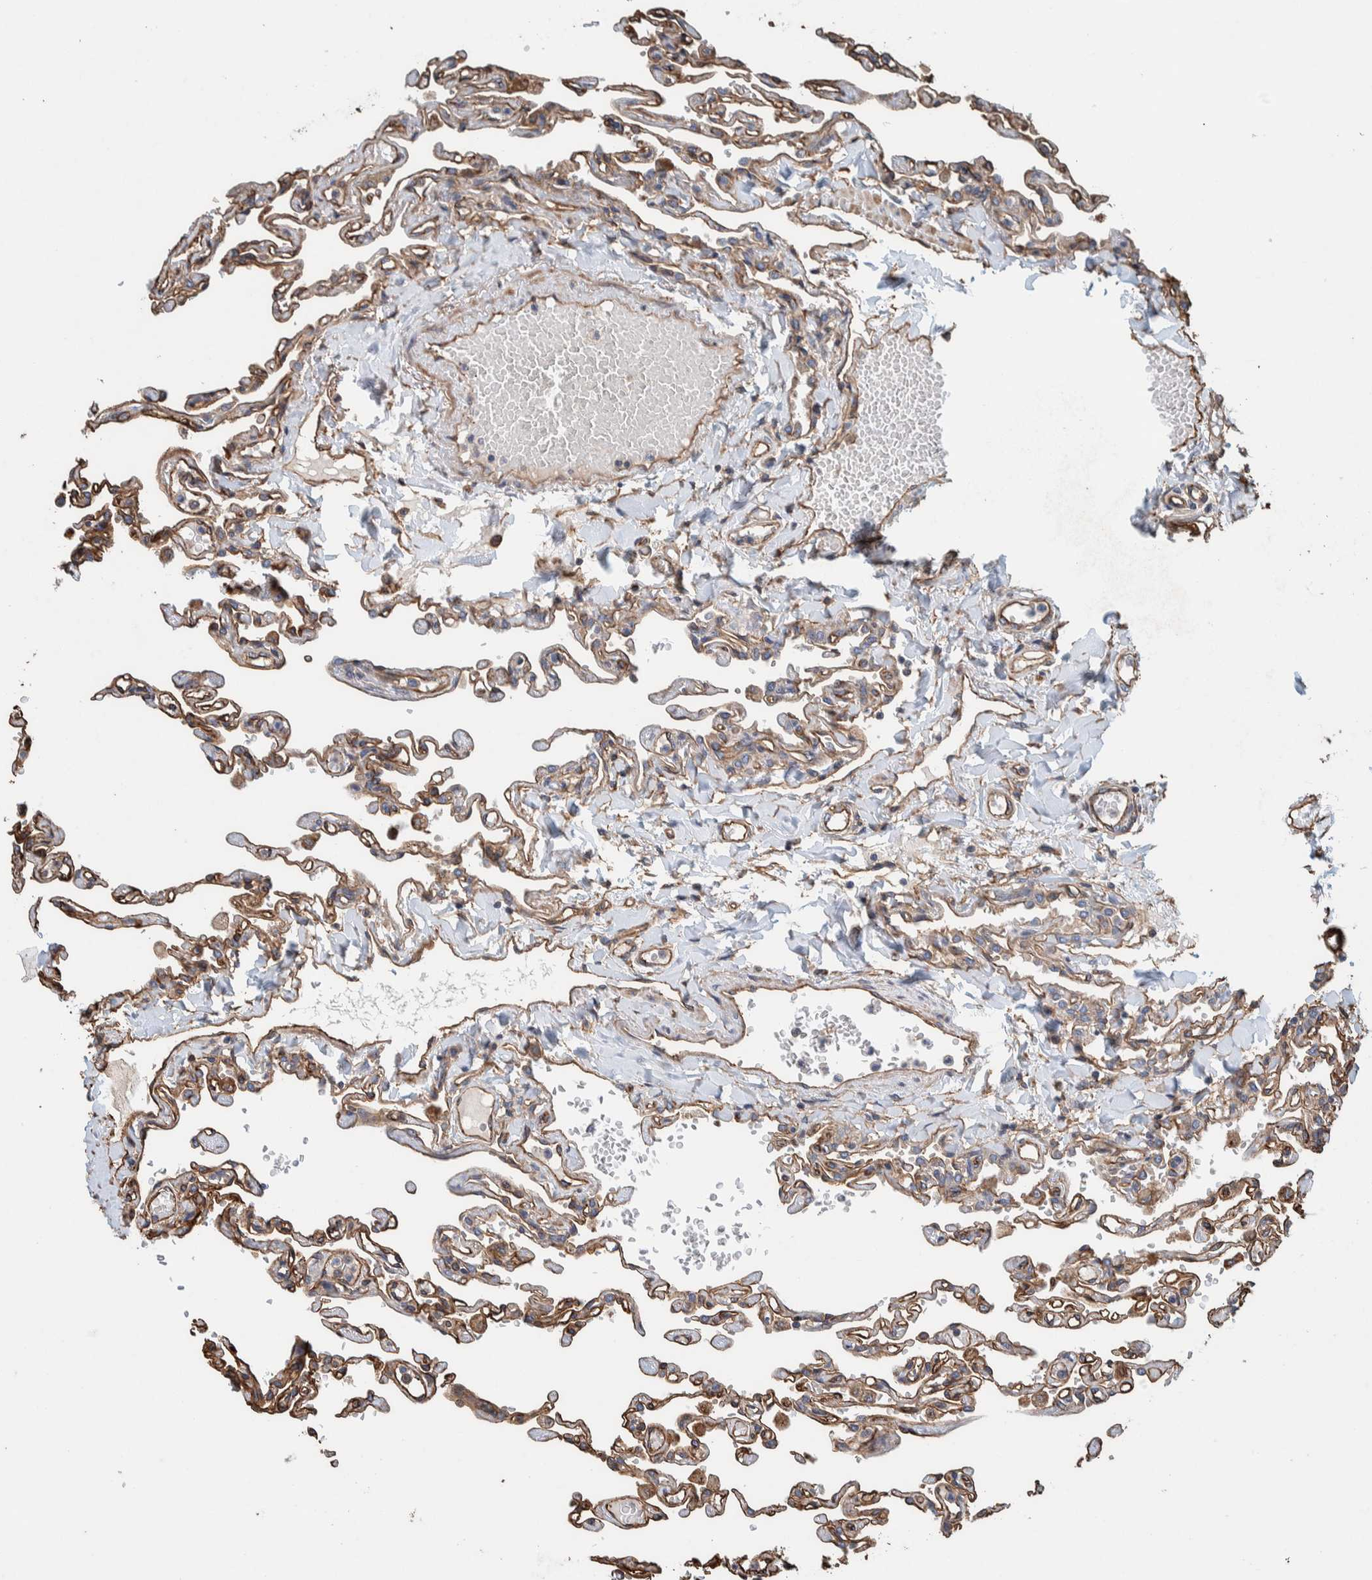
{"staining": {"intensity": "moderate", "quantity": ">75%", "location": "cytoplasmic/membranous"}, "tissue": "lung", "cell_type": "Alveolar cells", "image_type": "normal", "snomed": [{"axis": "morphology", "description": "Normal tissue, NOS"}, {"axis": "topography", "description": "Lung"}], "caption": "A medium amount of moderate cytoplasmic/membranous expression is appreciated in approximately >75% of alveolar cells in unremarkable lung.", "gene": "PKD1L1", "patient": {"sex": "male", "age": 21}}